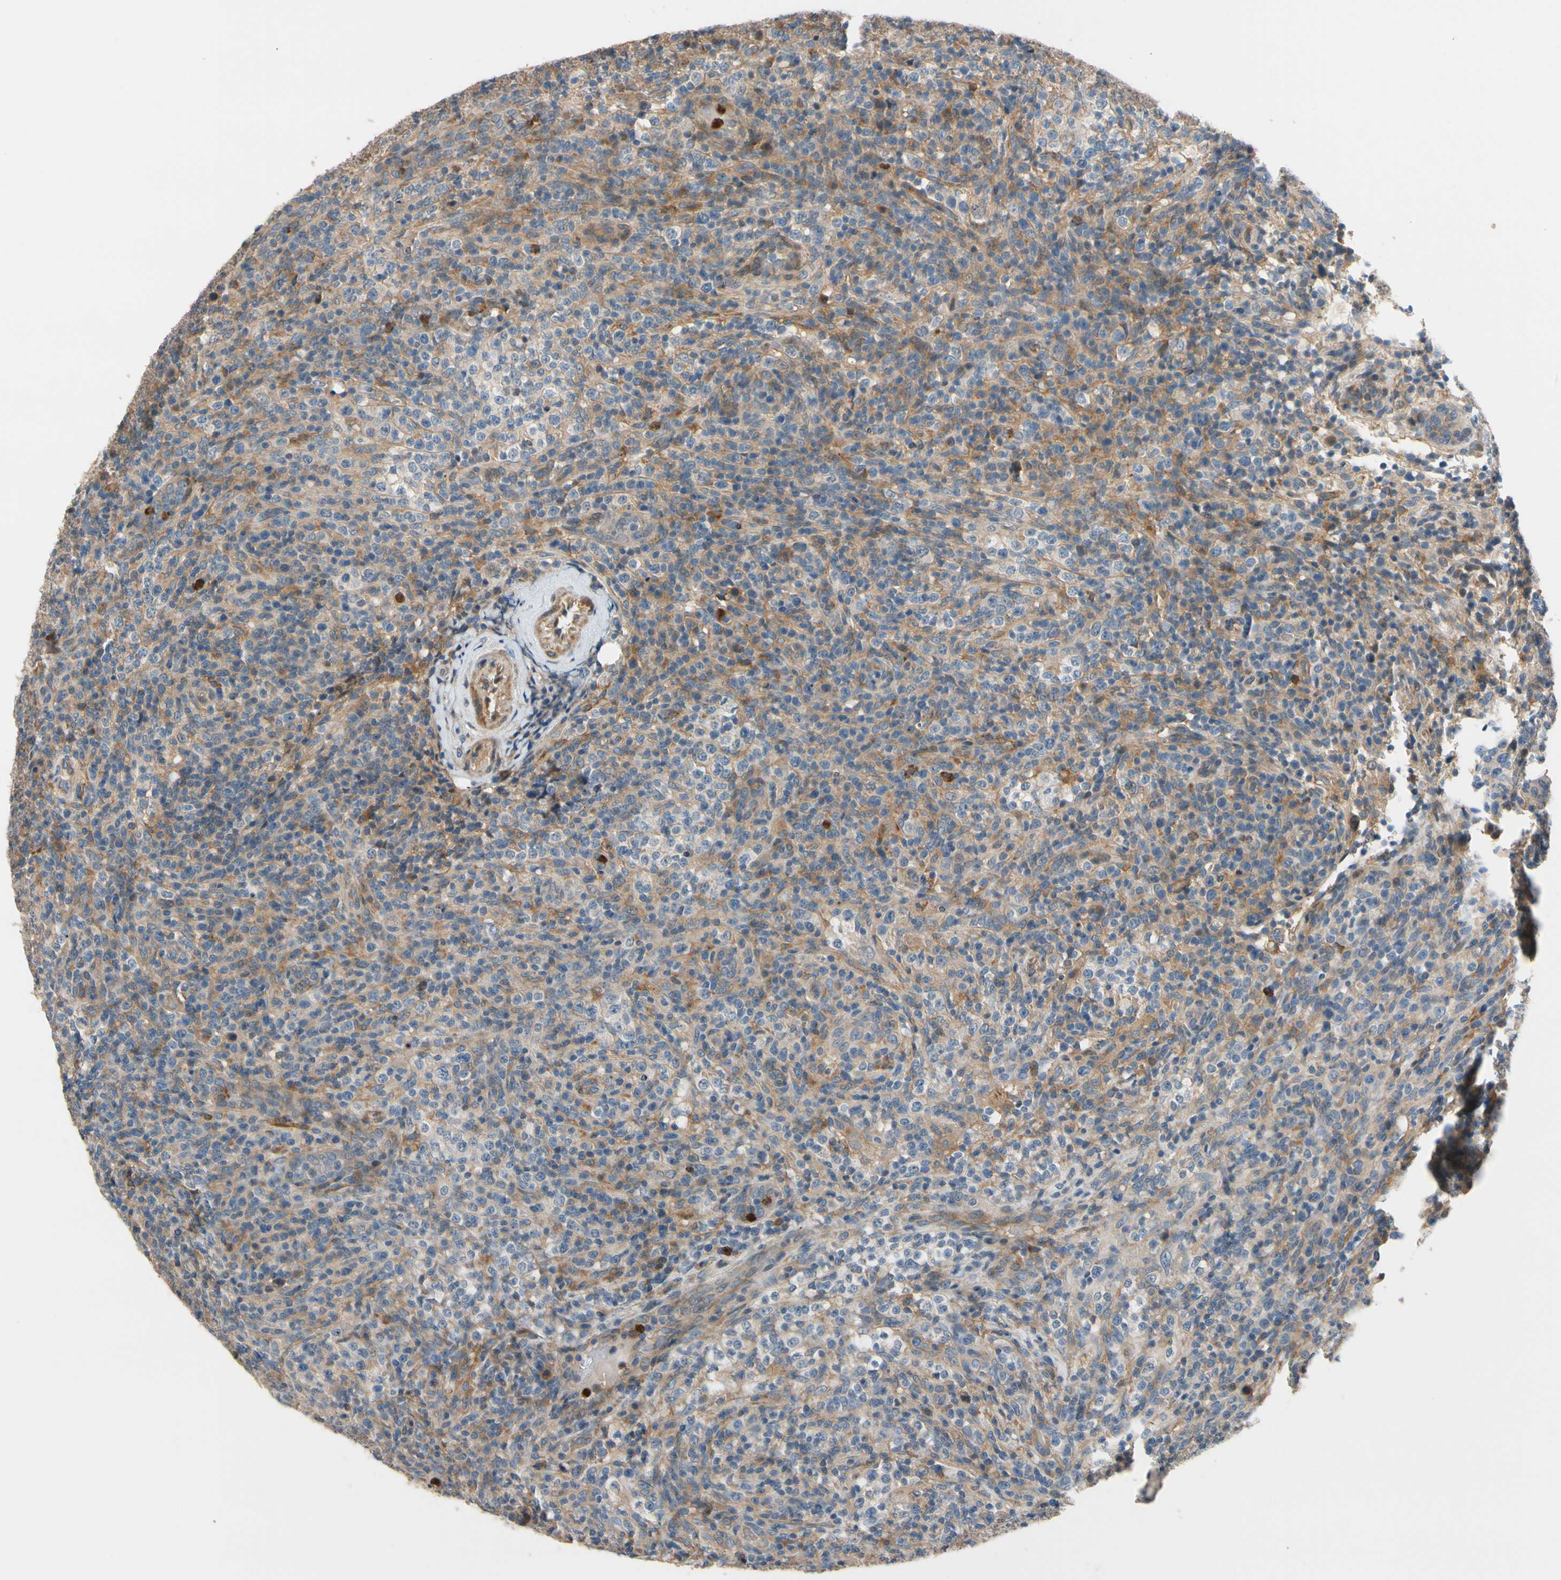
{"staining": {"intensity": "weak", "quantity": "<25%", "location": "cytoplasmic/membranous"}, "tissue": "lymphoma", "cell_type": "Tumor cells", "image_type": "cancer", "snomed": [{"axis": "morphology", "description": "Malignant lymphoma, non-Hodgkin's type, High grade"}, {"axis": "topography", "description": "Lymph node"}], "caption": "Image shows no significant protein positivity in tumor cells of lymphoma. (Stains: DAB (3,3'-diaminobenzidine) immunohistochemistry with hematoxylin counter stain, Microscopy: brightfield microscopy at high magnification).", "gene": "SIGLEC5", "patient": {"sex": "female", "age": 76}}